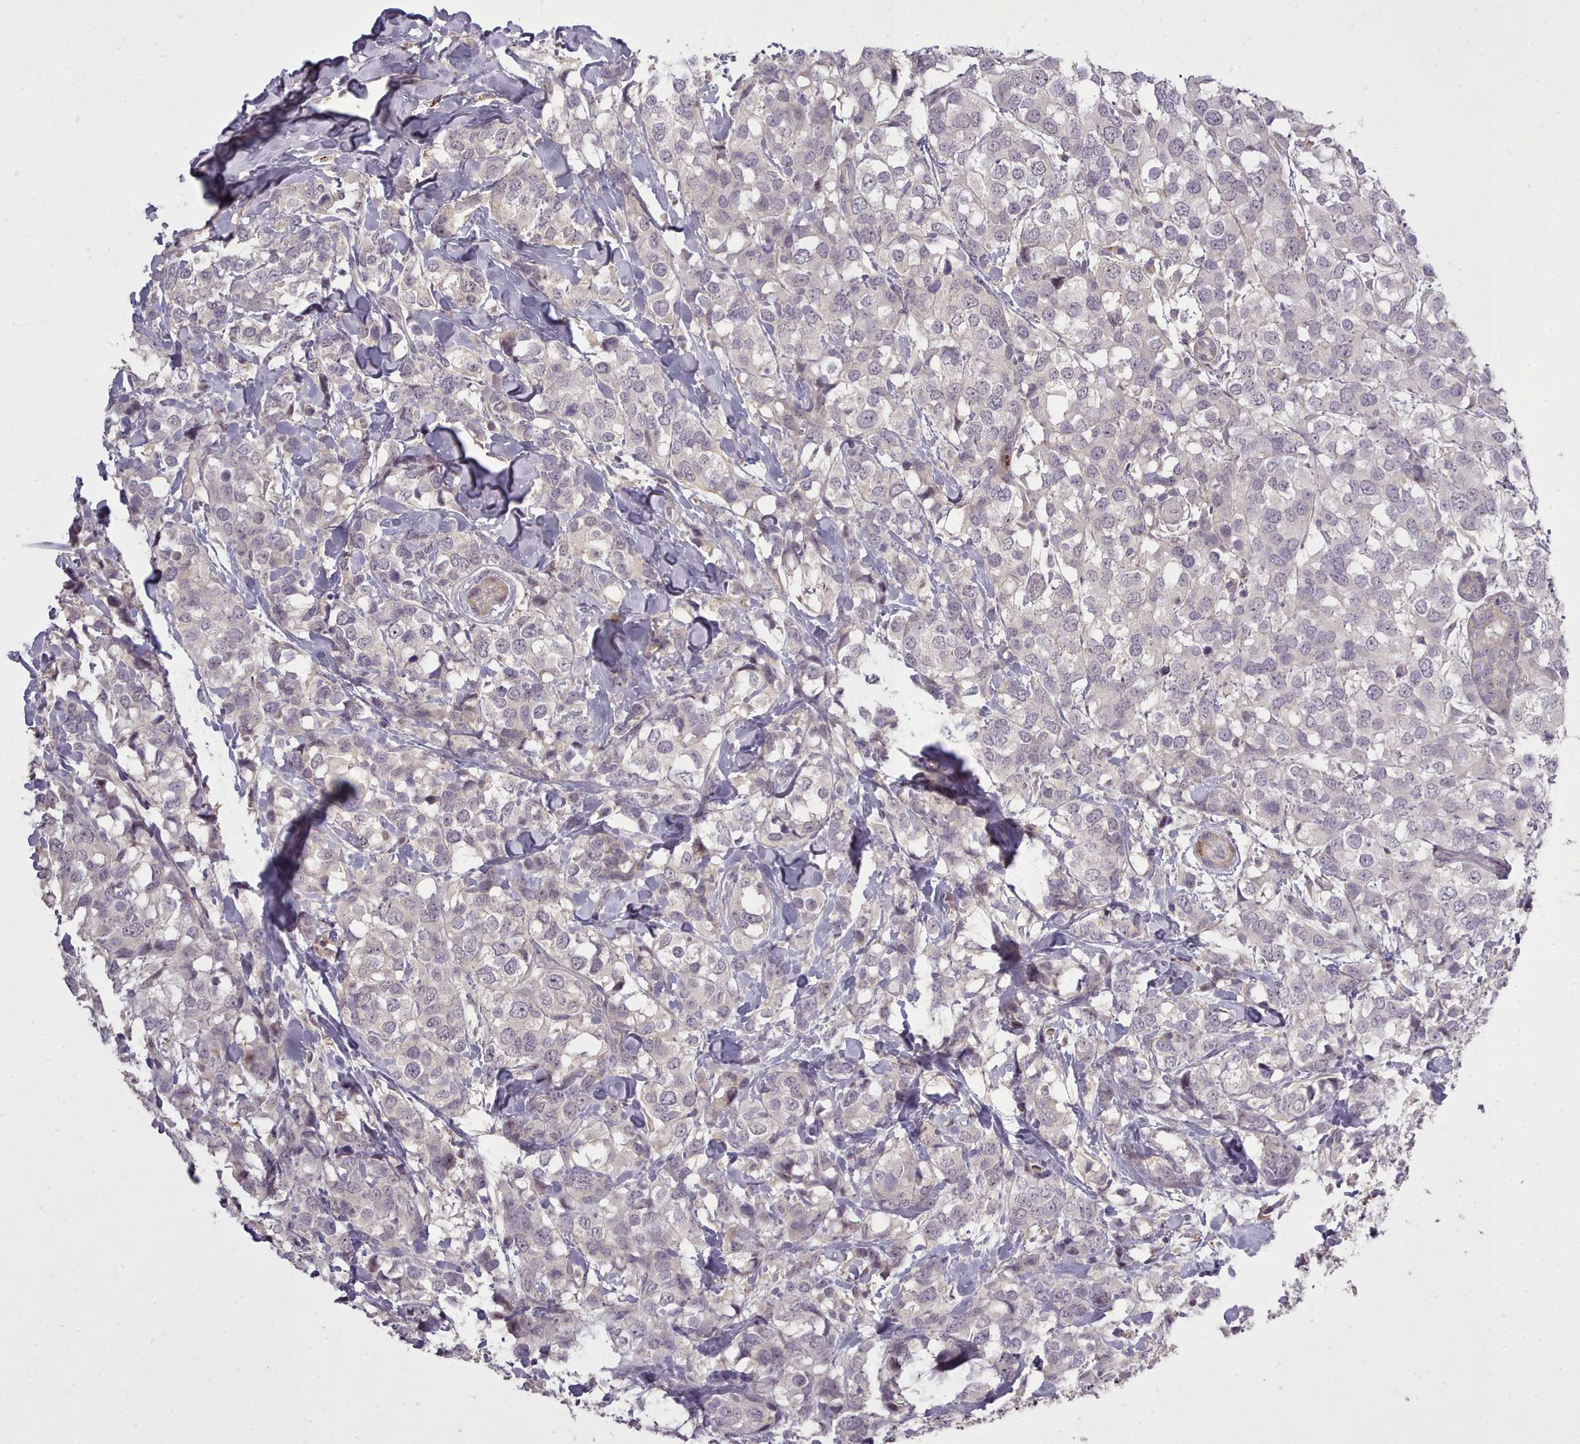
{"staining": {"intensity": "negative", "quantity": "none", "location": "none"}, "tissue": "breast cancer", "cell_type": "Tumor cells", "image_type": "cancer", "snomed": [{"axis": "morphology", "description": "Lobular carcinoma"}, {"axis": "topography", "description": "Breast"}], "caption": "Tumor cells show no significant positivity in breast cancer.", "gene": "LEFTY2", "patient": {"sex": "female", "age": 59}}